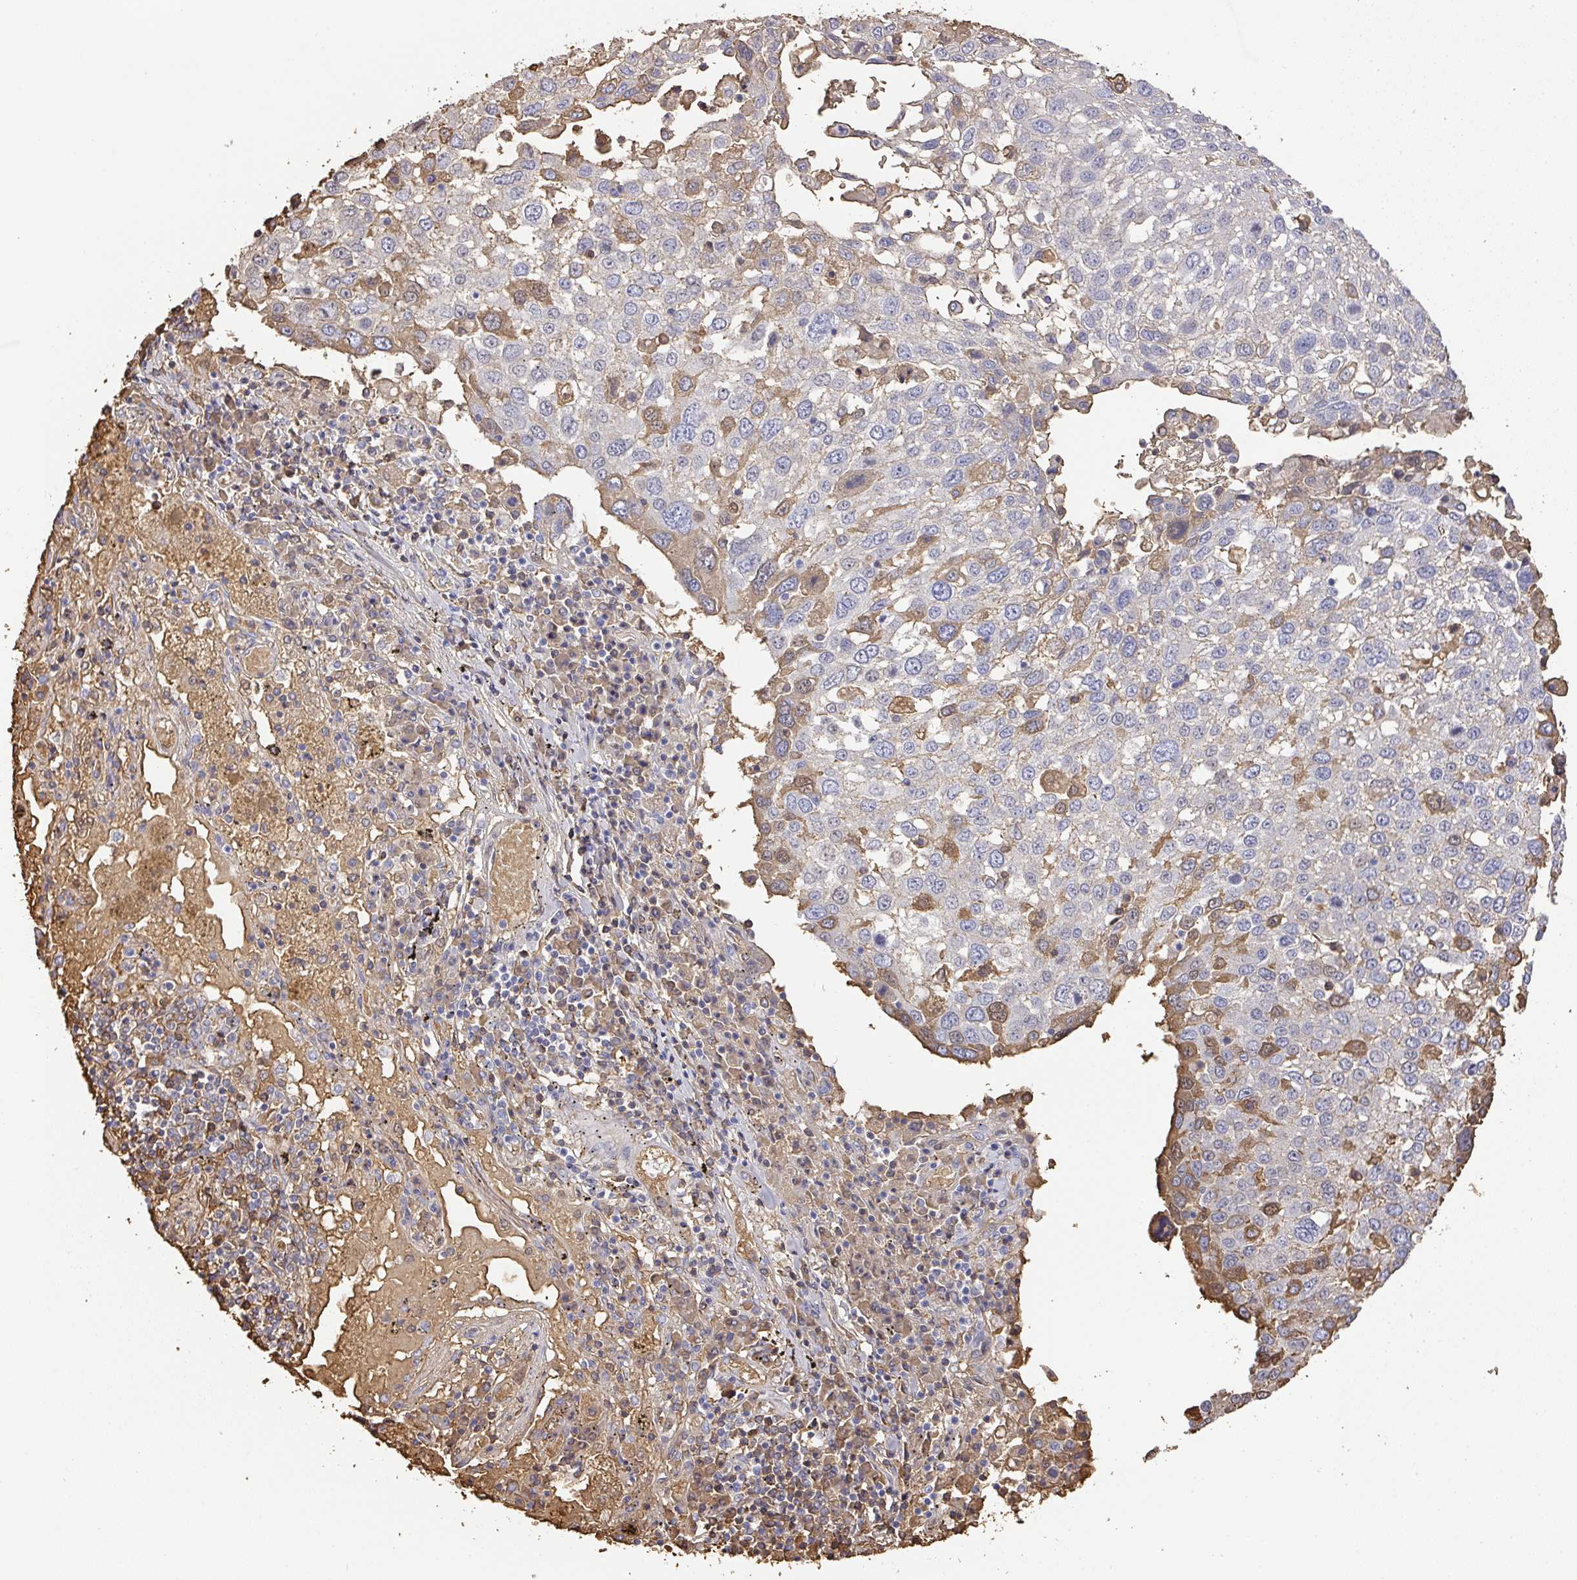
{"staining": {"intensity": "moderate", "quantity": "<25%", "location": "cytoplasmic/membranous"}, "tissue": "lung cancer", "cell_type": "Tumor cells", "image_type": "cancer", "snomed": [{"axis": "morphology", "description": "Squamous cell carcinoma, NOS"}, {"axis": "topography", "description": "Lung"}], "caption": "The histopathology image exhibits staining of lung squamous cell carcinoma, revealing moderate cytoplasmic/membranous protein staining (brown color) within tumor cells.", "gene": "ALB", "patient": {"sex": "male", "age": 65}}